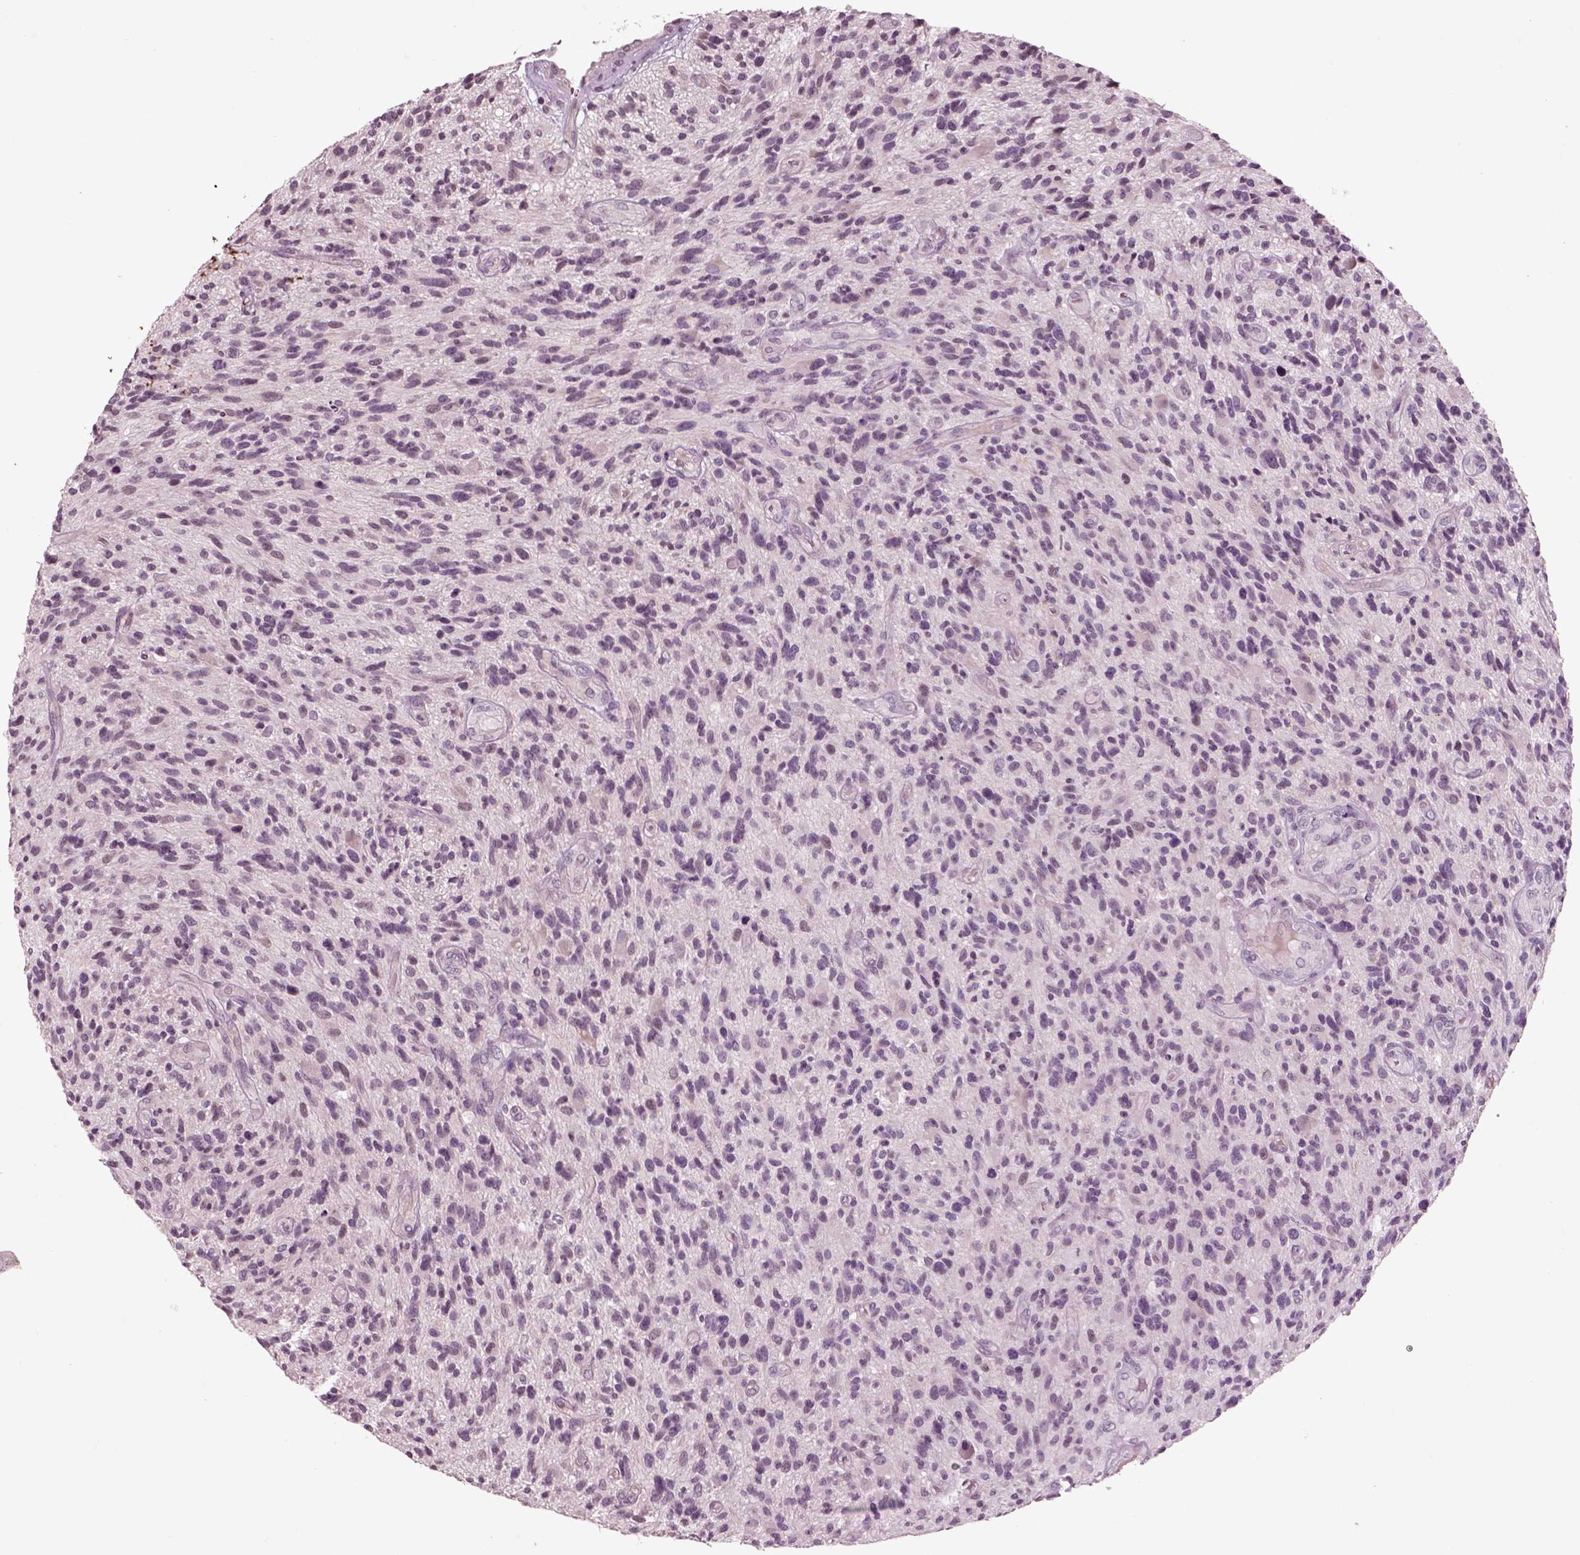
{"staining": {"intensity": "negative", "quantity": "none", "location": "none"}, "tissue": "glioma", "cell_type": "Tumor cells", "image_type": "cancer", "snomed": [{"axis": "morphology", "description": "Glioma, malignant, High grade"}, {"axis": "topography", "description": "Brain"}], "caption": "Glioma stained for a protein using IHC reveals no expression tumor cells.", "gene": "CHGB", "patient": {"sex": "male", "age": 47}}